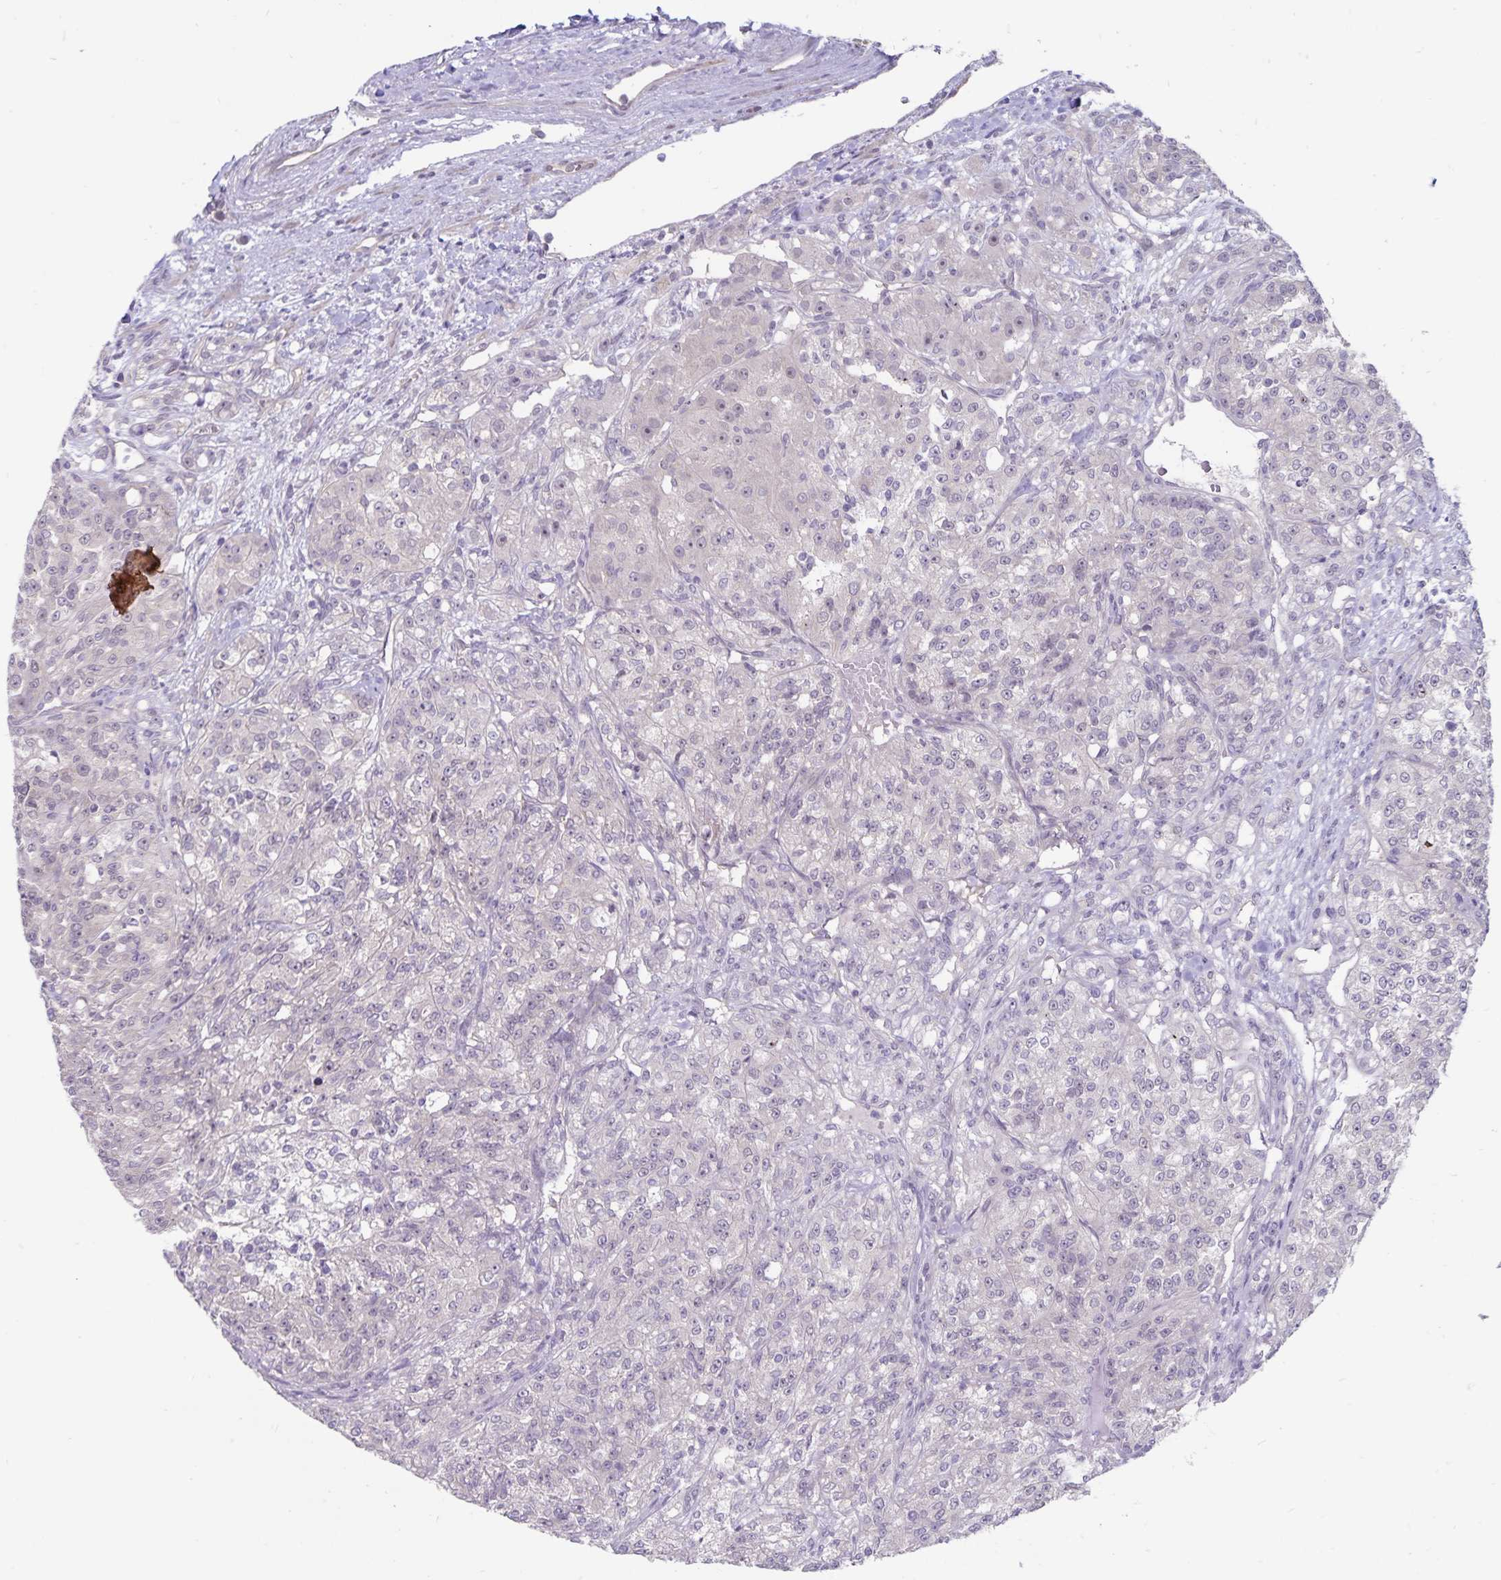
{"staining": {"intensity": "negative", "quantity": "none", "location": "none"}, "tissue": "renal cancer", "cell_type": "Tumor cells", "image_type": "cancer", "snomed": [{"axis": "morphology", "description": "Adenocarcinoma, NOS"}, {"axis": "topography", "description": "Kidney"}], "caption": "Tumor cells are negative for protein expression in human renal cancer (adenocarcinoma). (DAB immunohistochemistry (IHC), high magnification).", "gene": "CDKN2B", "patient": {"sex": "female", "age": 63}}